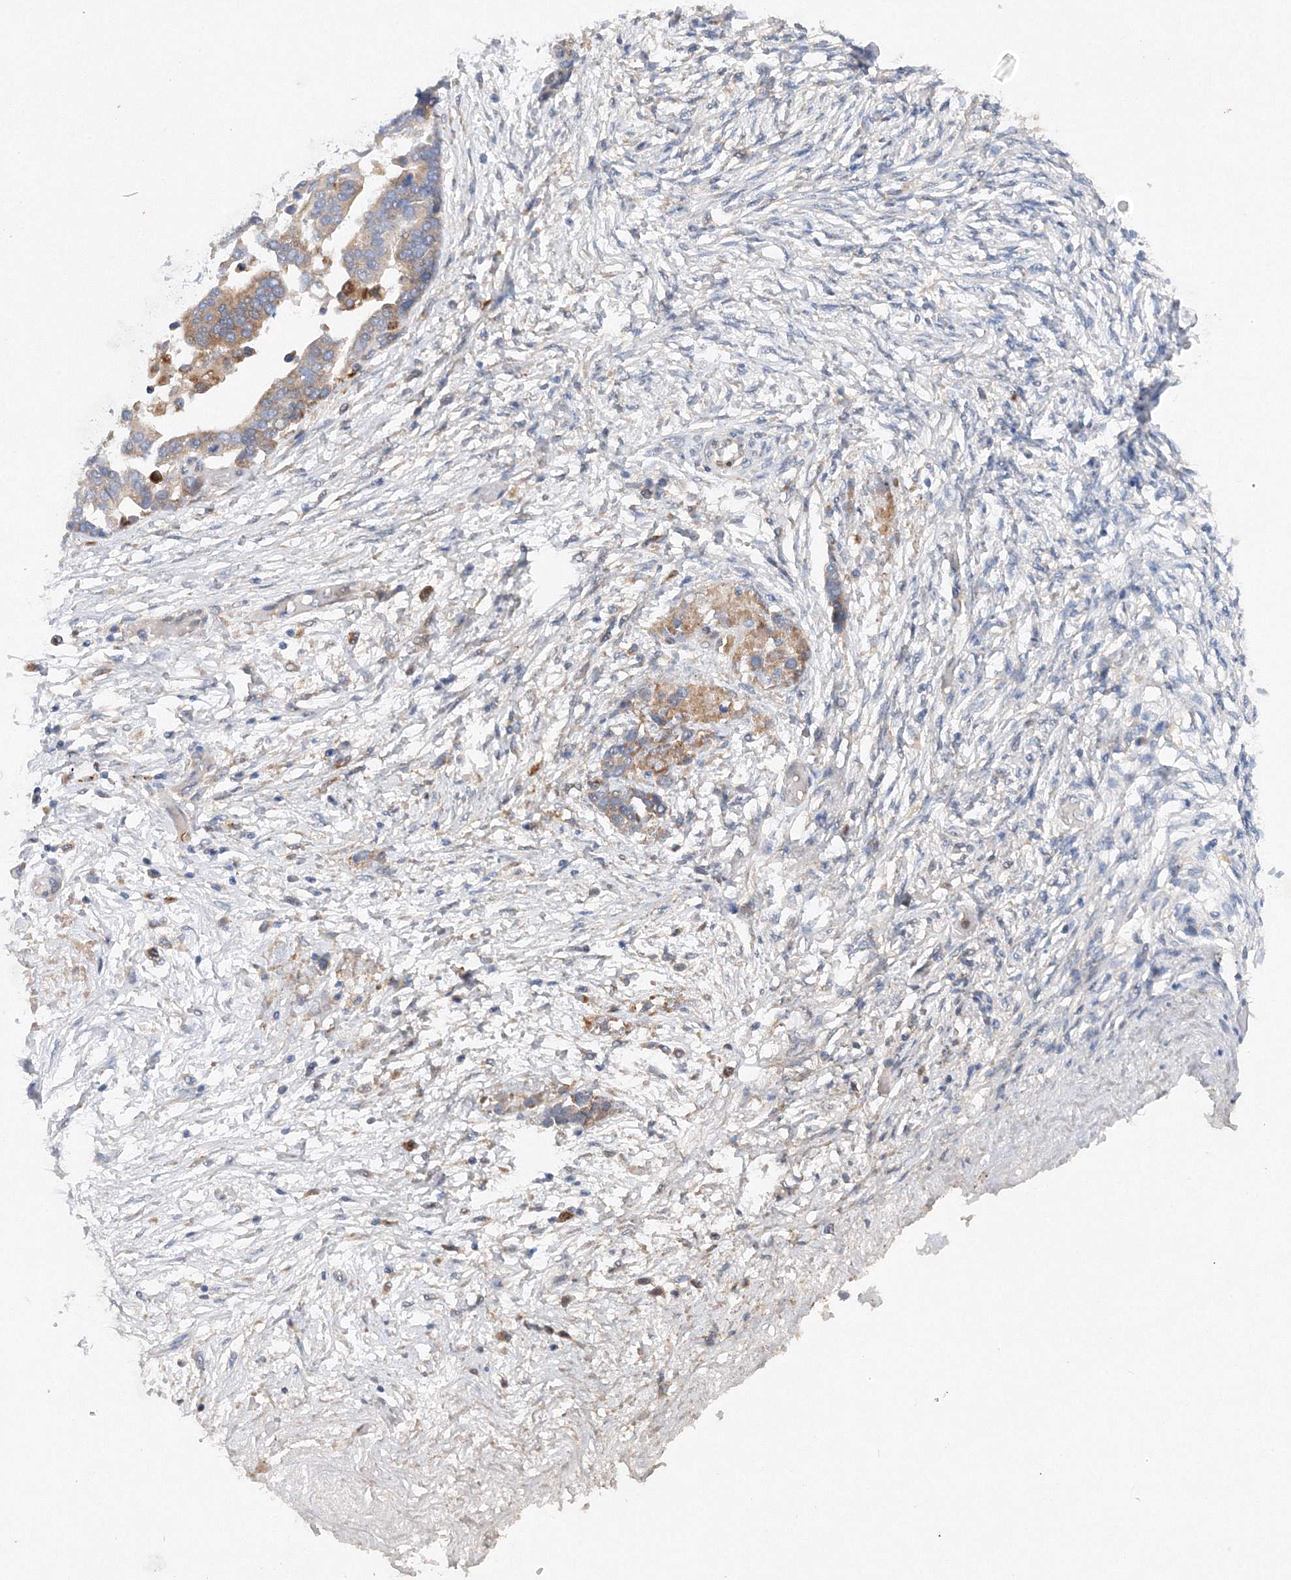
{"staining": {"intensity": "moderate", "quantity": "<25%", "location": "cytoplasmic/membranous"}, "tissue": "ovarian cancer", "cell_type": "Tumor cells", "image_type": "cancer", "snomed": [{"axis": "morphology", "description": "Cystadenocarcinoma, serous, NOS"}, {"axis": "topography", "description": "Ovary"}], "caption": "This histopathology image shows ovarian cancer stained with immunohistochemistry to label a protein in brown. The cytoplasmic/membranous of tumor cells show moderate positivity for the protein. Nuclei are counter-stained blue.", "gene": "SLC36A1", "patient": {"sex": "female", "age": 44}}